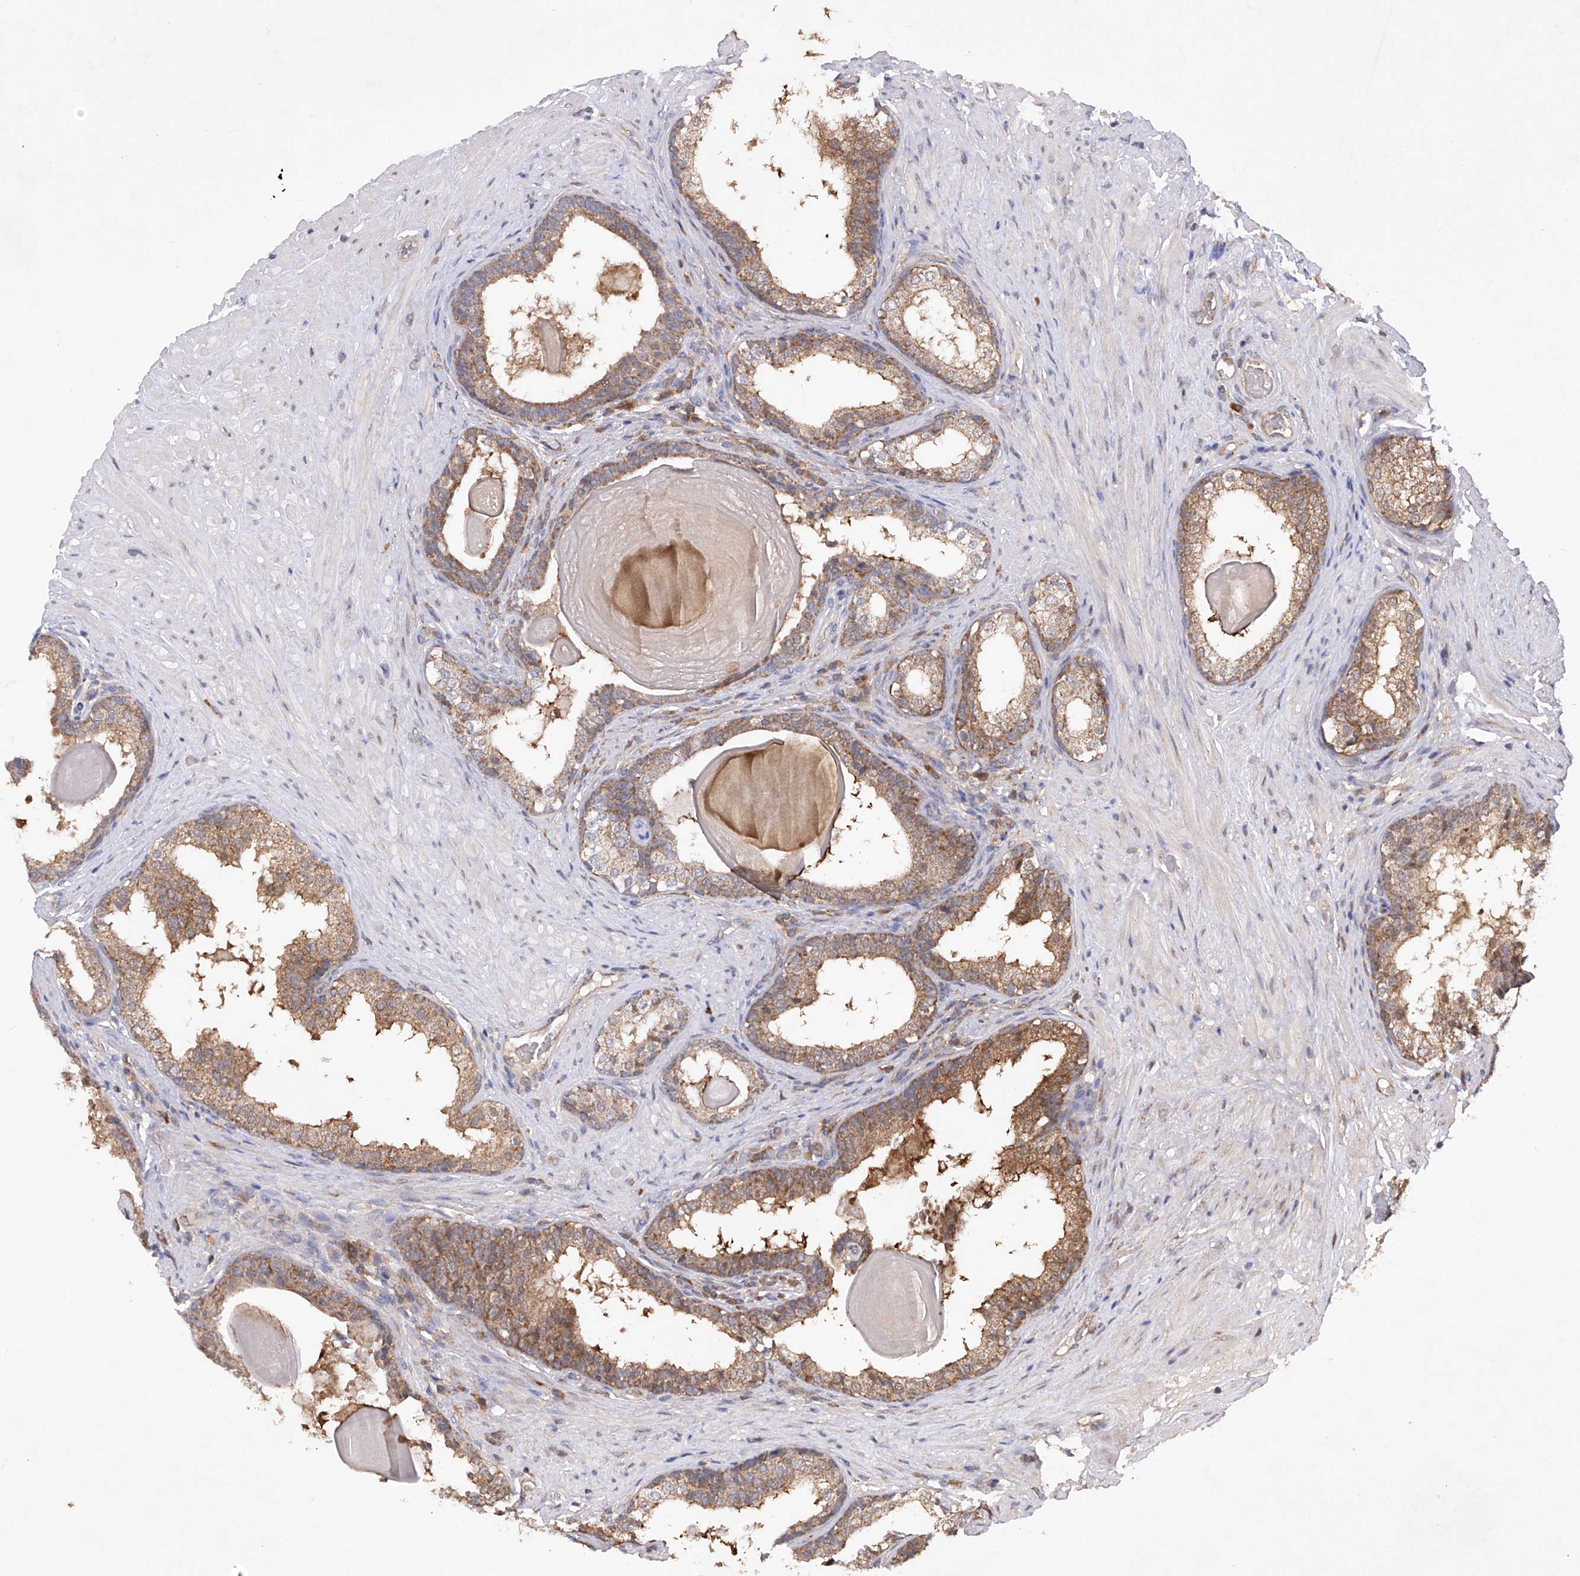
{"staining": {"intensity": "moderate", "quantity": ">75%", "location": "cytoplasmic/membranous"}, "tissue": "prostate cancer", "cell_type": "Tumor cells", "image_type": "cancer", "snomed": [{"axis": "morphology", "description": "Adenocarcinoma, High grade"}, {"axis": "topography", "description": "Prostate"}], "caption": "Moderate cytoplasmic/membranous positivity is identified in approximately >75% of tumor cells in adenocarcinoma (high-grade) (prostate).", "gene": "SDHAF4", "patient": {"sex": "male", "age": 56}}